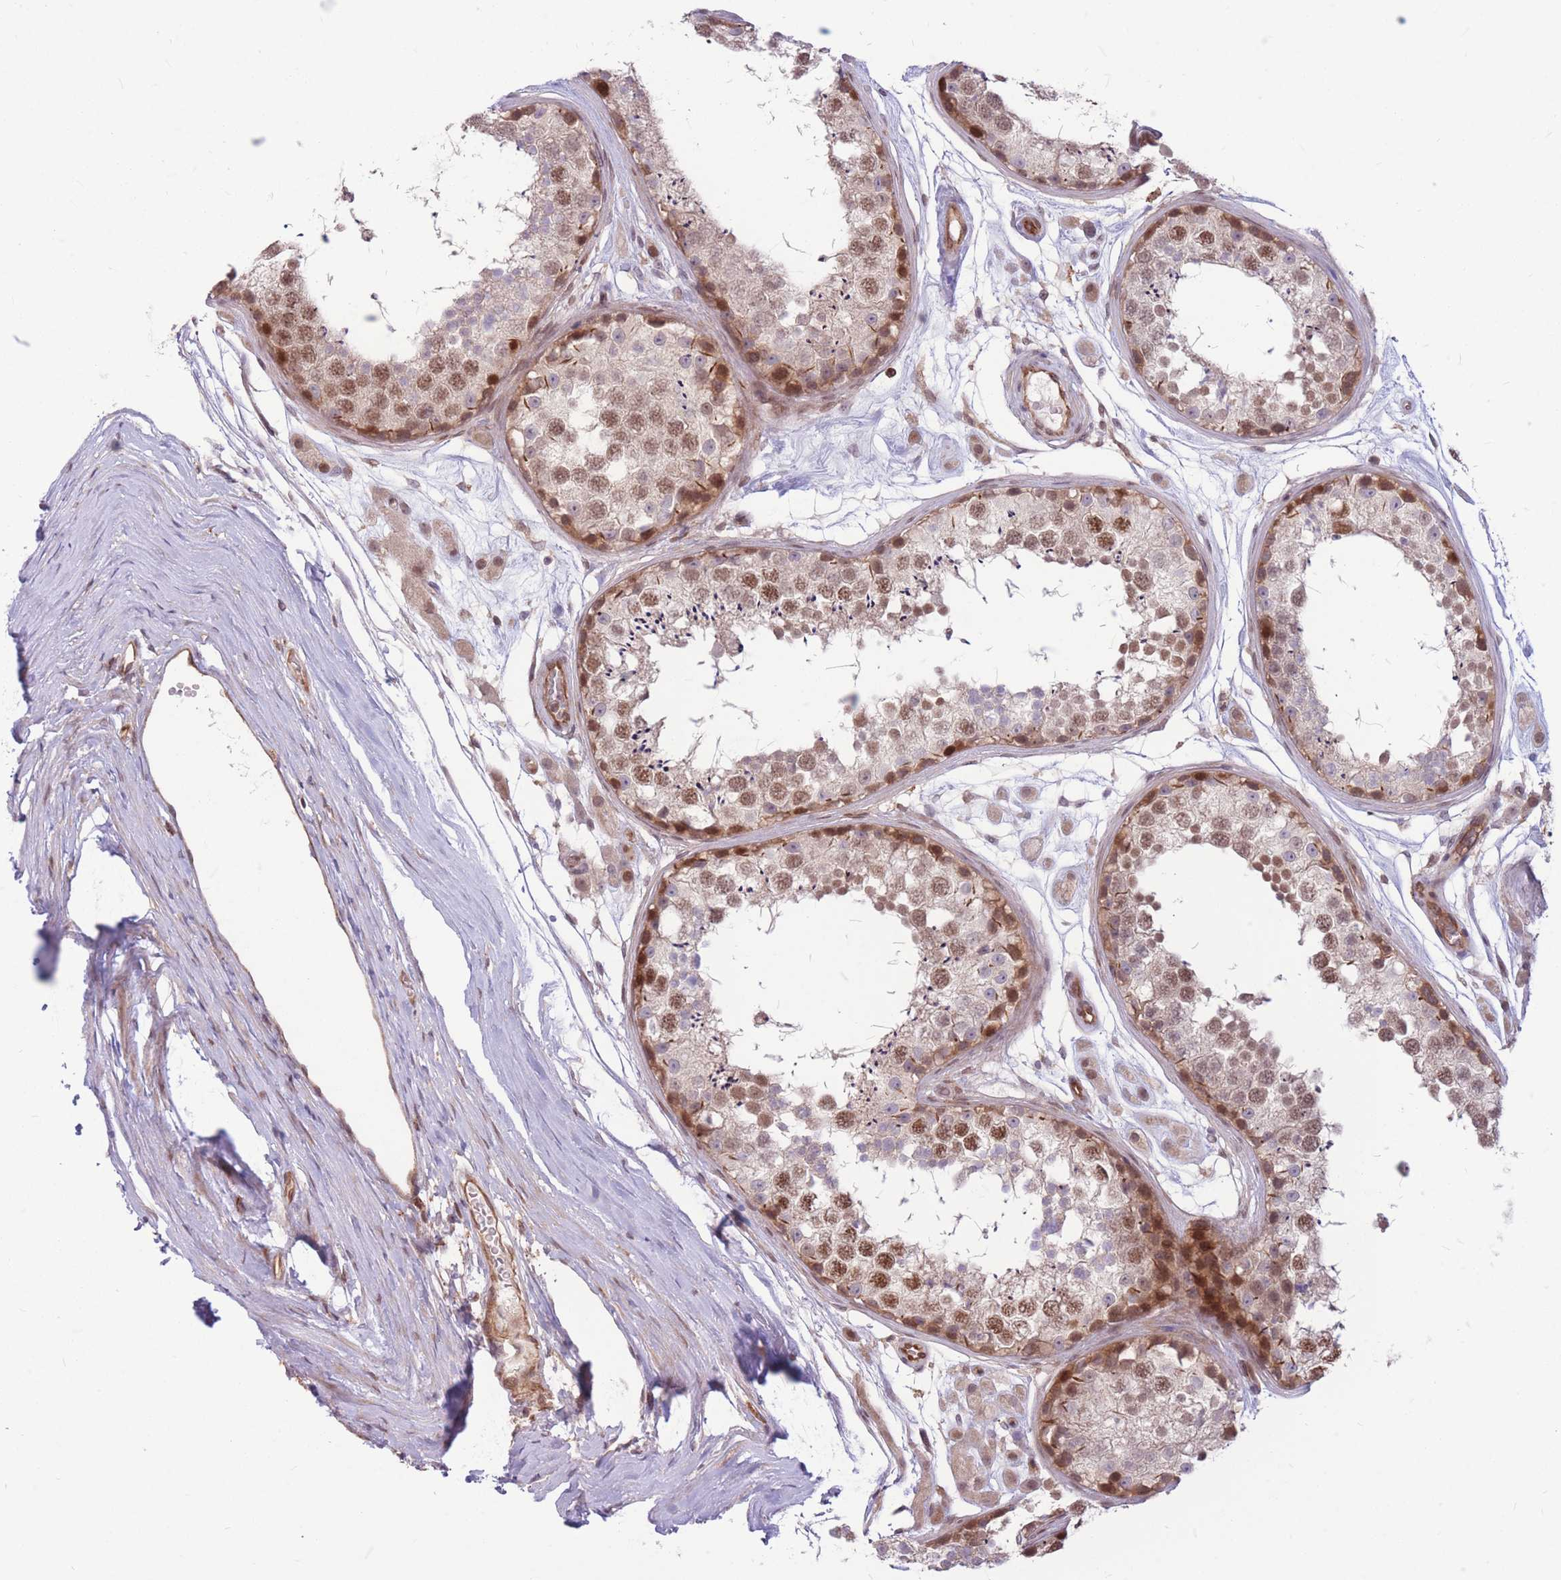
{"staining": {"intensity": "moderate", "quantity": ">75%", "location": "nuclear"}, "tissue": "testis", "cell_type": "Cells in seminiferous ducts", "image_type": "normal", "snomed": [{"axis": "morphology", "description": "Normal tissue, NOS"}, {"axis": "topography", "description": "Testis"}], "caption": "A medium amount of moderate nuclear staining is identified in approximately >75% of cells in seminiferous ducts in benign testis.", "gene": "TCF20", "patient": {"sex": "male", "age": 25}}